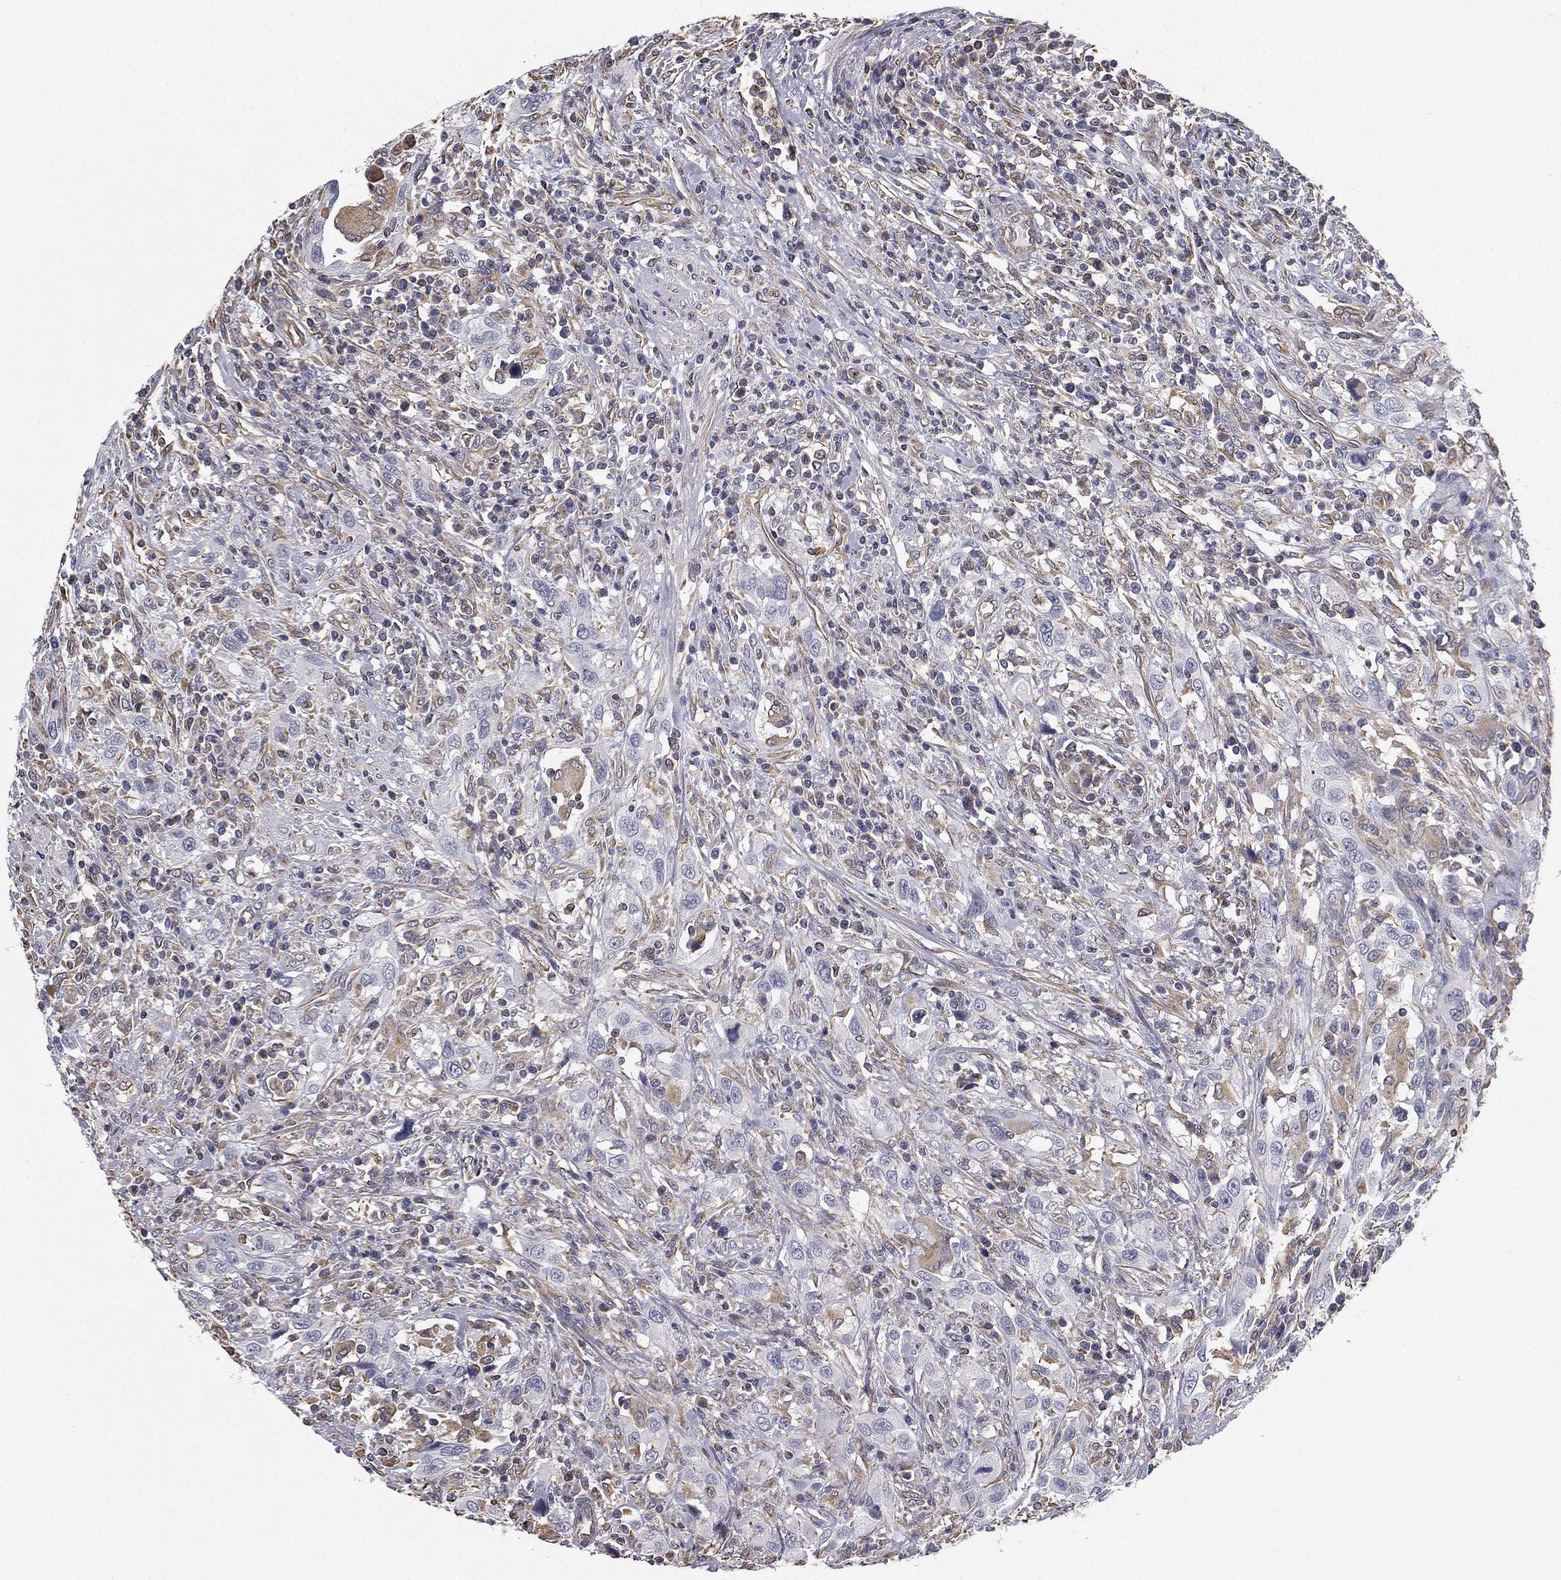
{"staining": {"intensity": "weak", "quantity": "<25%", "location": "cytoplasmic/membranous"}, "tissue": "urothelial cancer", "cell_type": "Tumor cells", "image_type": "cancer", "snomed": [{"axis": "morphology", "description": "Urothelial carcinoma, NOS"}, {"axis": "morphology", "description": "Urothelial carcinoma, High grade"}, {"axis": "topography", "description": "Urinary bladder"}], "caption": "IHC photomicrograph of neoplastic tissue: urothelial cancer stained with DAB reveals no significant protein expression in tumor cells.", "gene": "SCUBE1", "patient": {"sex": "female", "age": 64}}